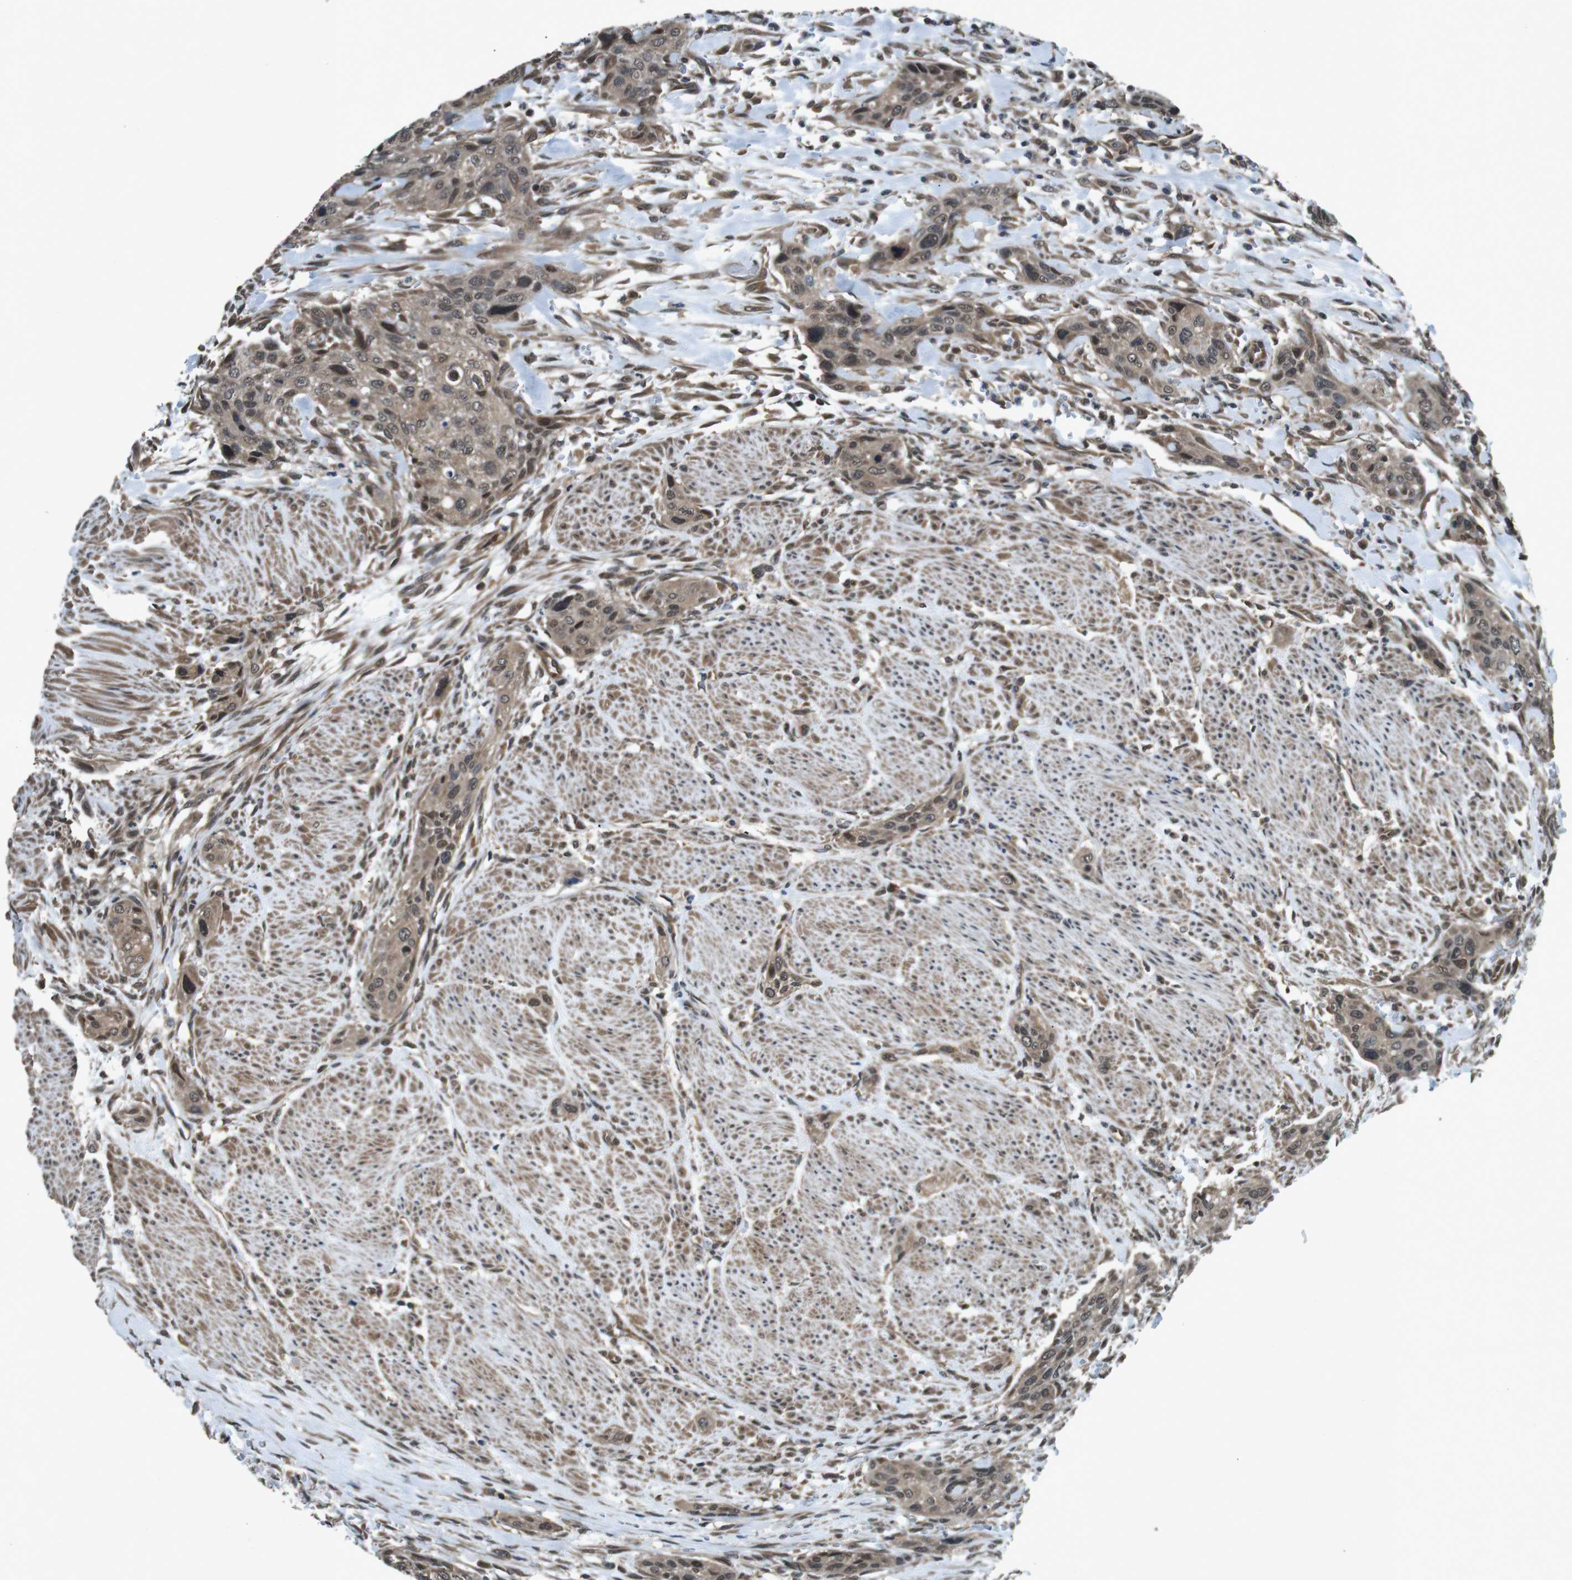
{"staining": {"intensity": "moderate", "quantity": ">75%", "location": "cytoplasmic/membranous,nuclear"}, "tissue": "urothelial cancer", "cell_type": "Tumor cells", "image_type": "cancer", "snomed": [{"axis": "morphology", "description": "Urothelial carcinoma, High grade"}, {"axis": "topography", "description": "Urinary bladder"}], "caption": "Protein analysis of urothelial cancer tissue reveals moderate cytoplasmic/membranous and nuclear staining in about >75% of tumor cells.", "gene": "SOCS1", "patient": {"sex": "male", "age": 35}}